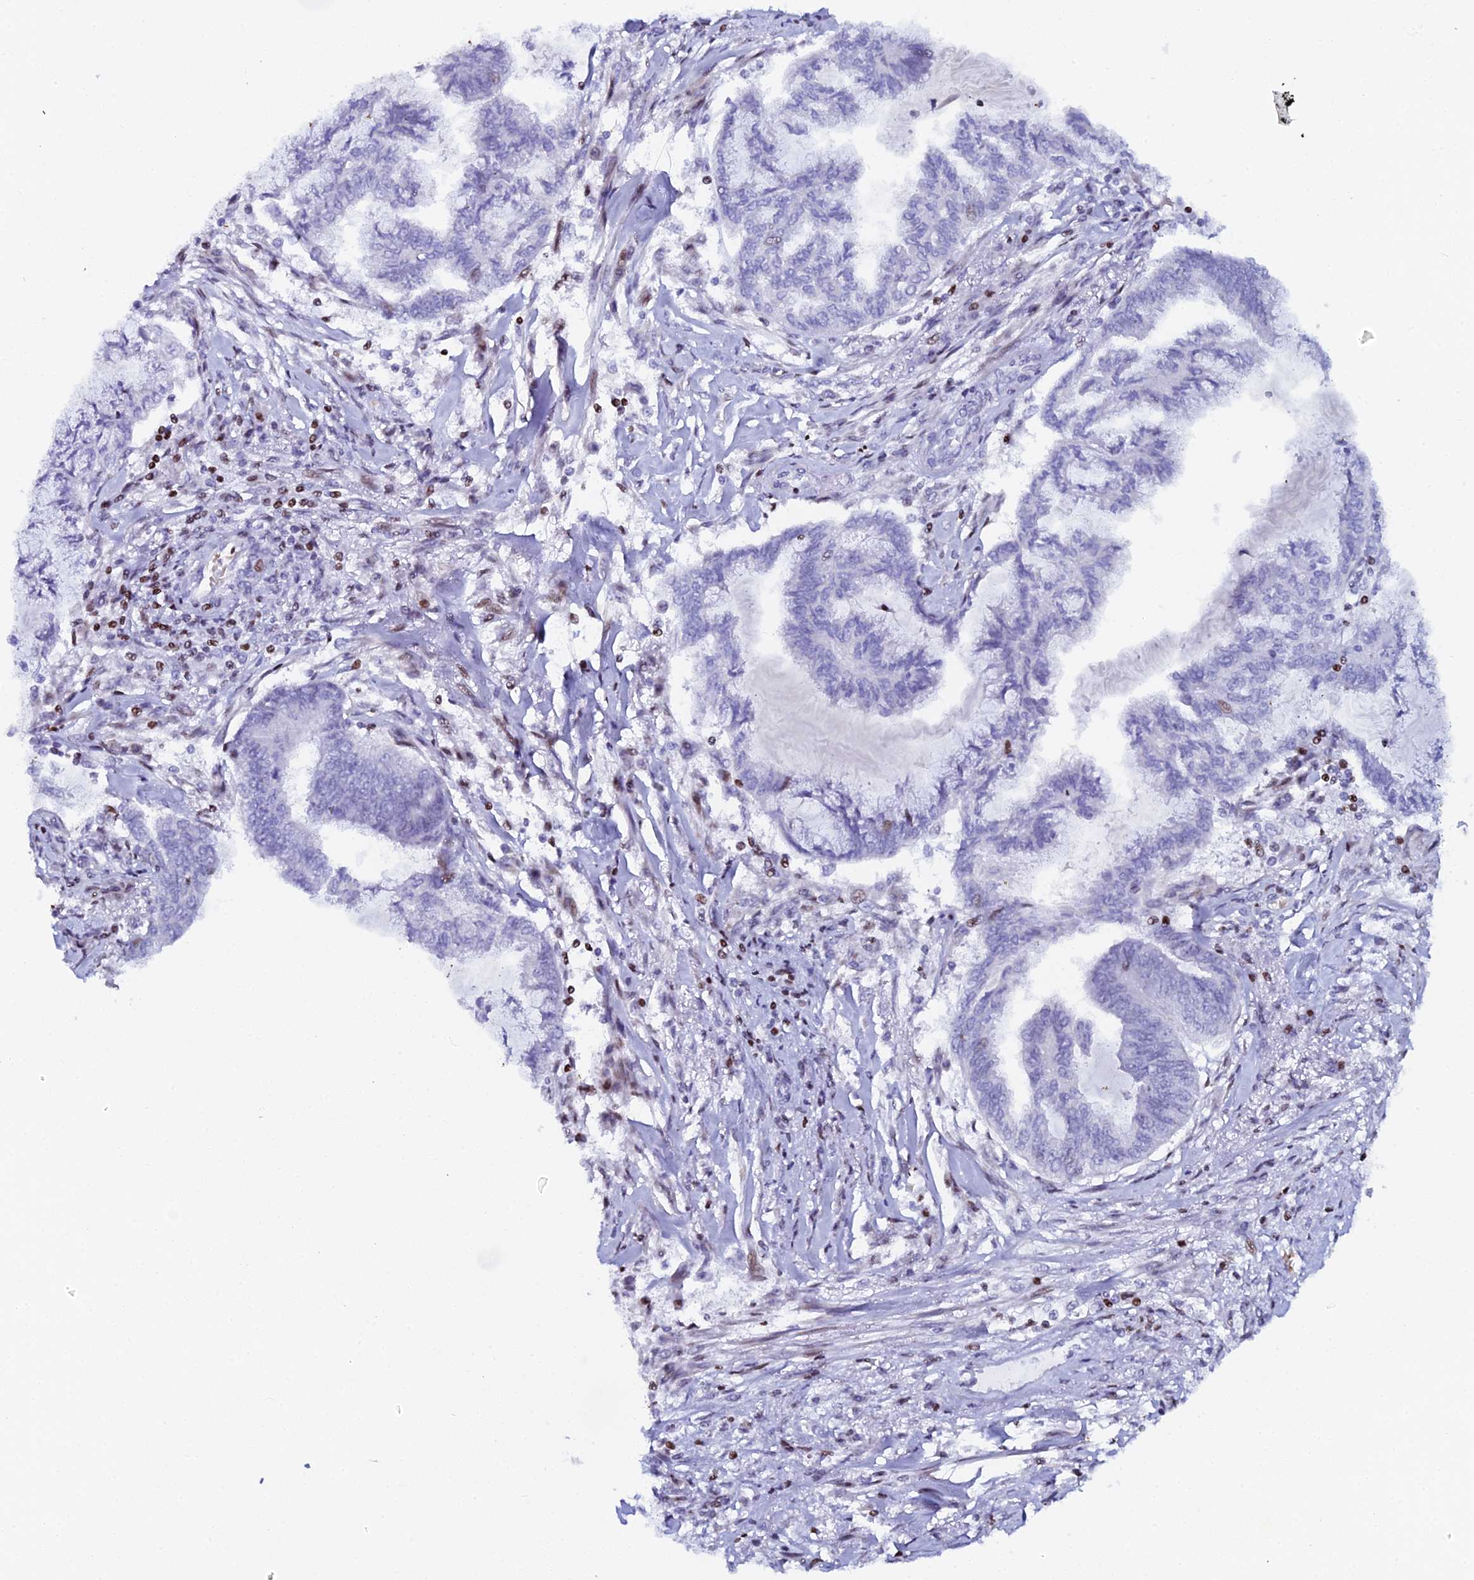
{"staining": {"intensity": "negative", "quantity": "none", "location": "none"}, "tissue": "endometrial cancer", "cell_type": "Tumor cells", "image_type": "cancer", "snomed": [{"axis": "morphology", "description": "Adenocarcinoma, NOS"}, {"axis": "topography", "description": "Endometrium"}], "caption": "This photomicrograph is of endometrial cancer (adenocarcinoma) stained with immunohistochemistry (IHC) to label a protein in brown with the nuclei are counter-stained blue. There is no positivity in tumor cells.", "gene": "MYNN", "patient": {"sex": "female", "age": 86}}